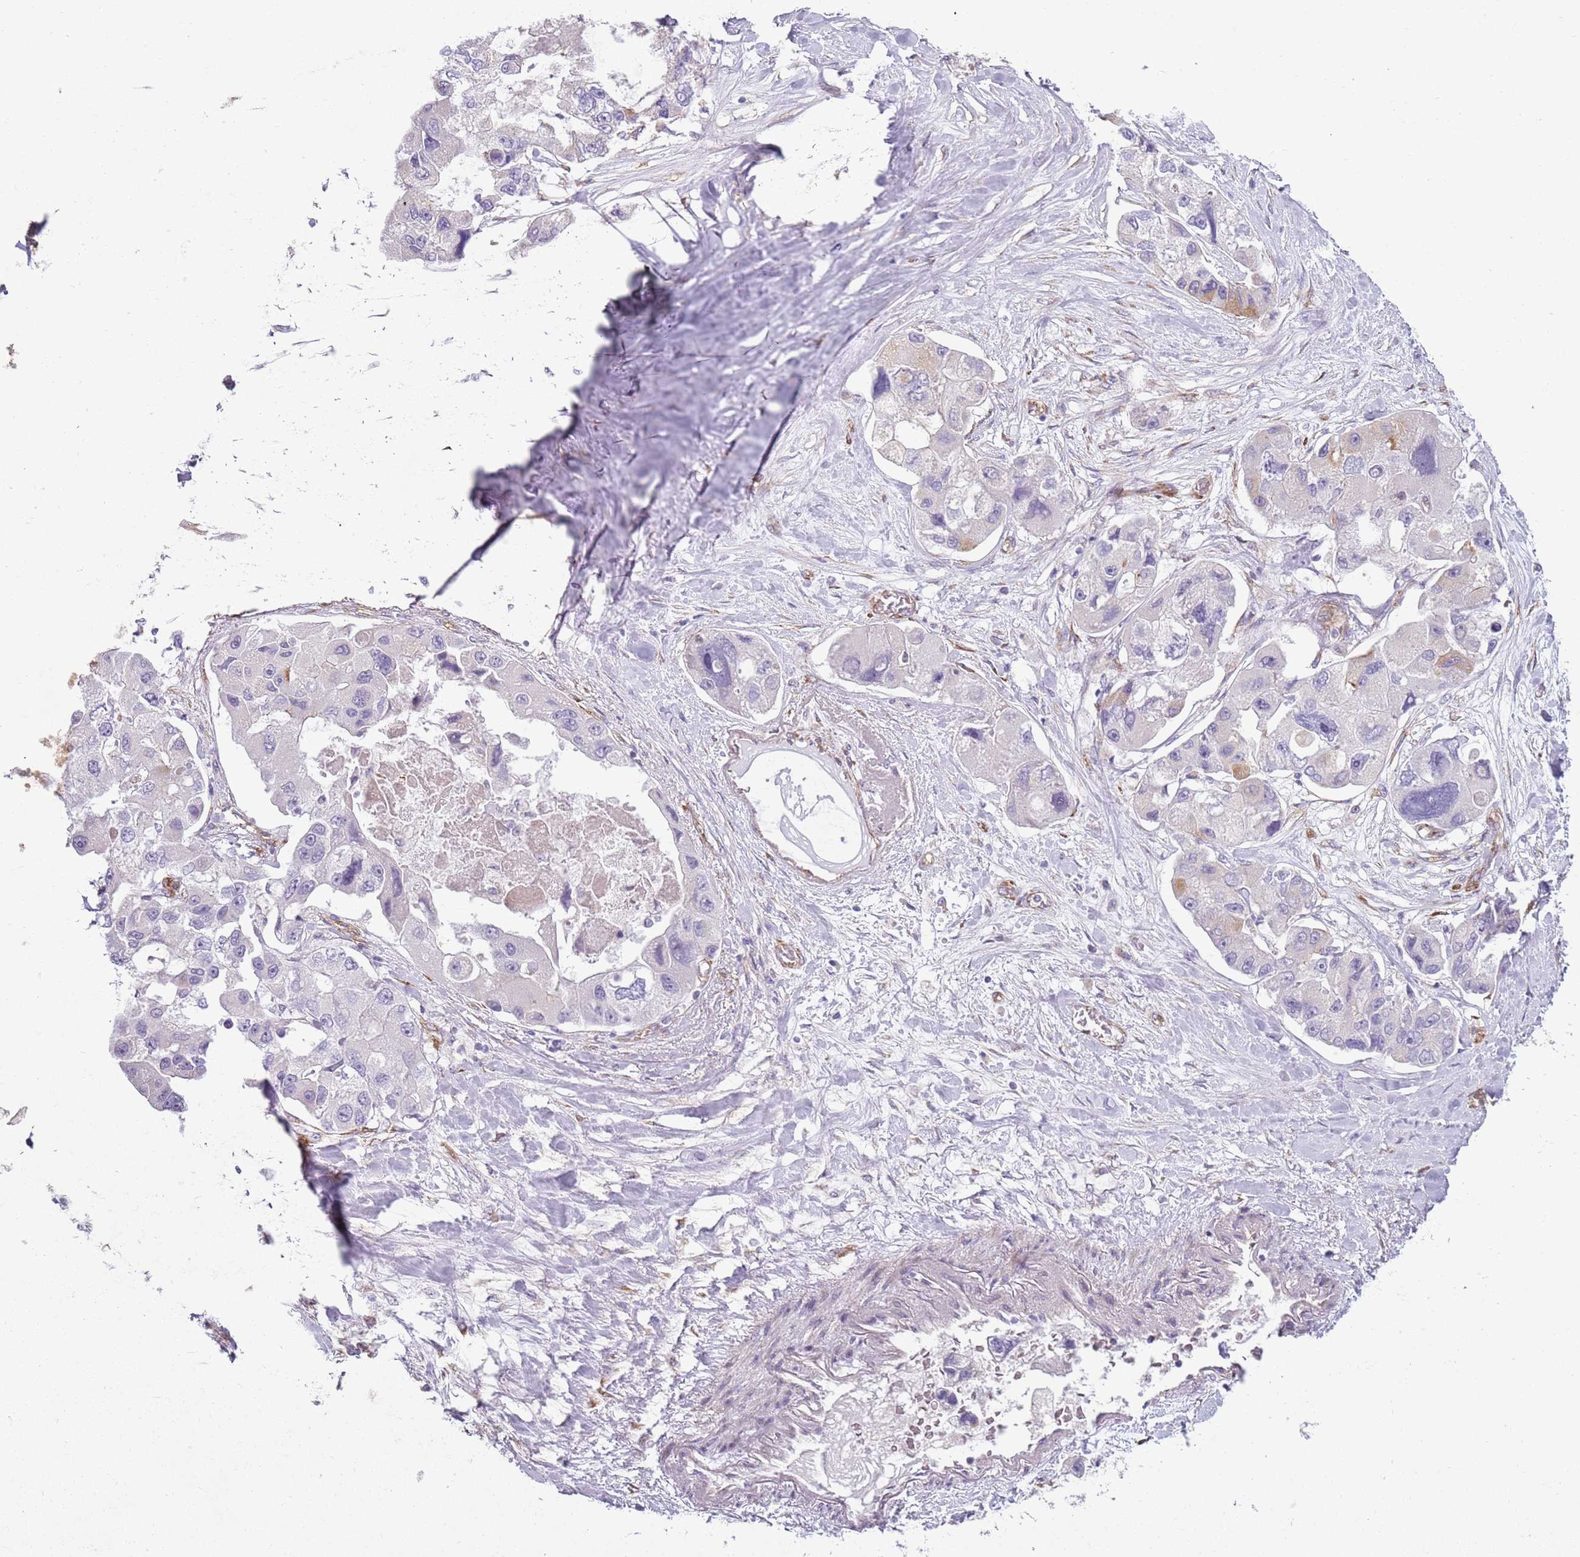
{"staining": {"intensity": "negative", "quantity": "none", "location": "none"}, "tissue": "lung cancer", "cell_type": "Tumor cells", "image_type": "cancer", "snomed": [{"axis": "morphology", "description": "Adenocarcinoma, NOS"}, {"axis": "topography", "description": "Lung"}], "caption": "Human lung adenocarcinoma stained for a protein using IHC demonstrates no staining in tumor cells.", "gene": "PHLPP2", "patient": {"sex": "female", "age": 54}}